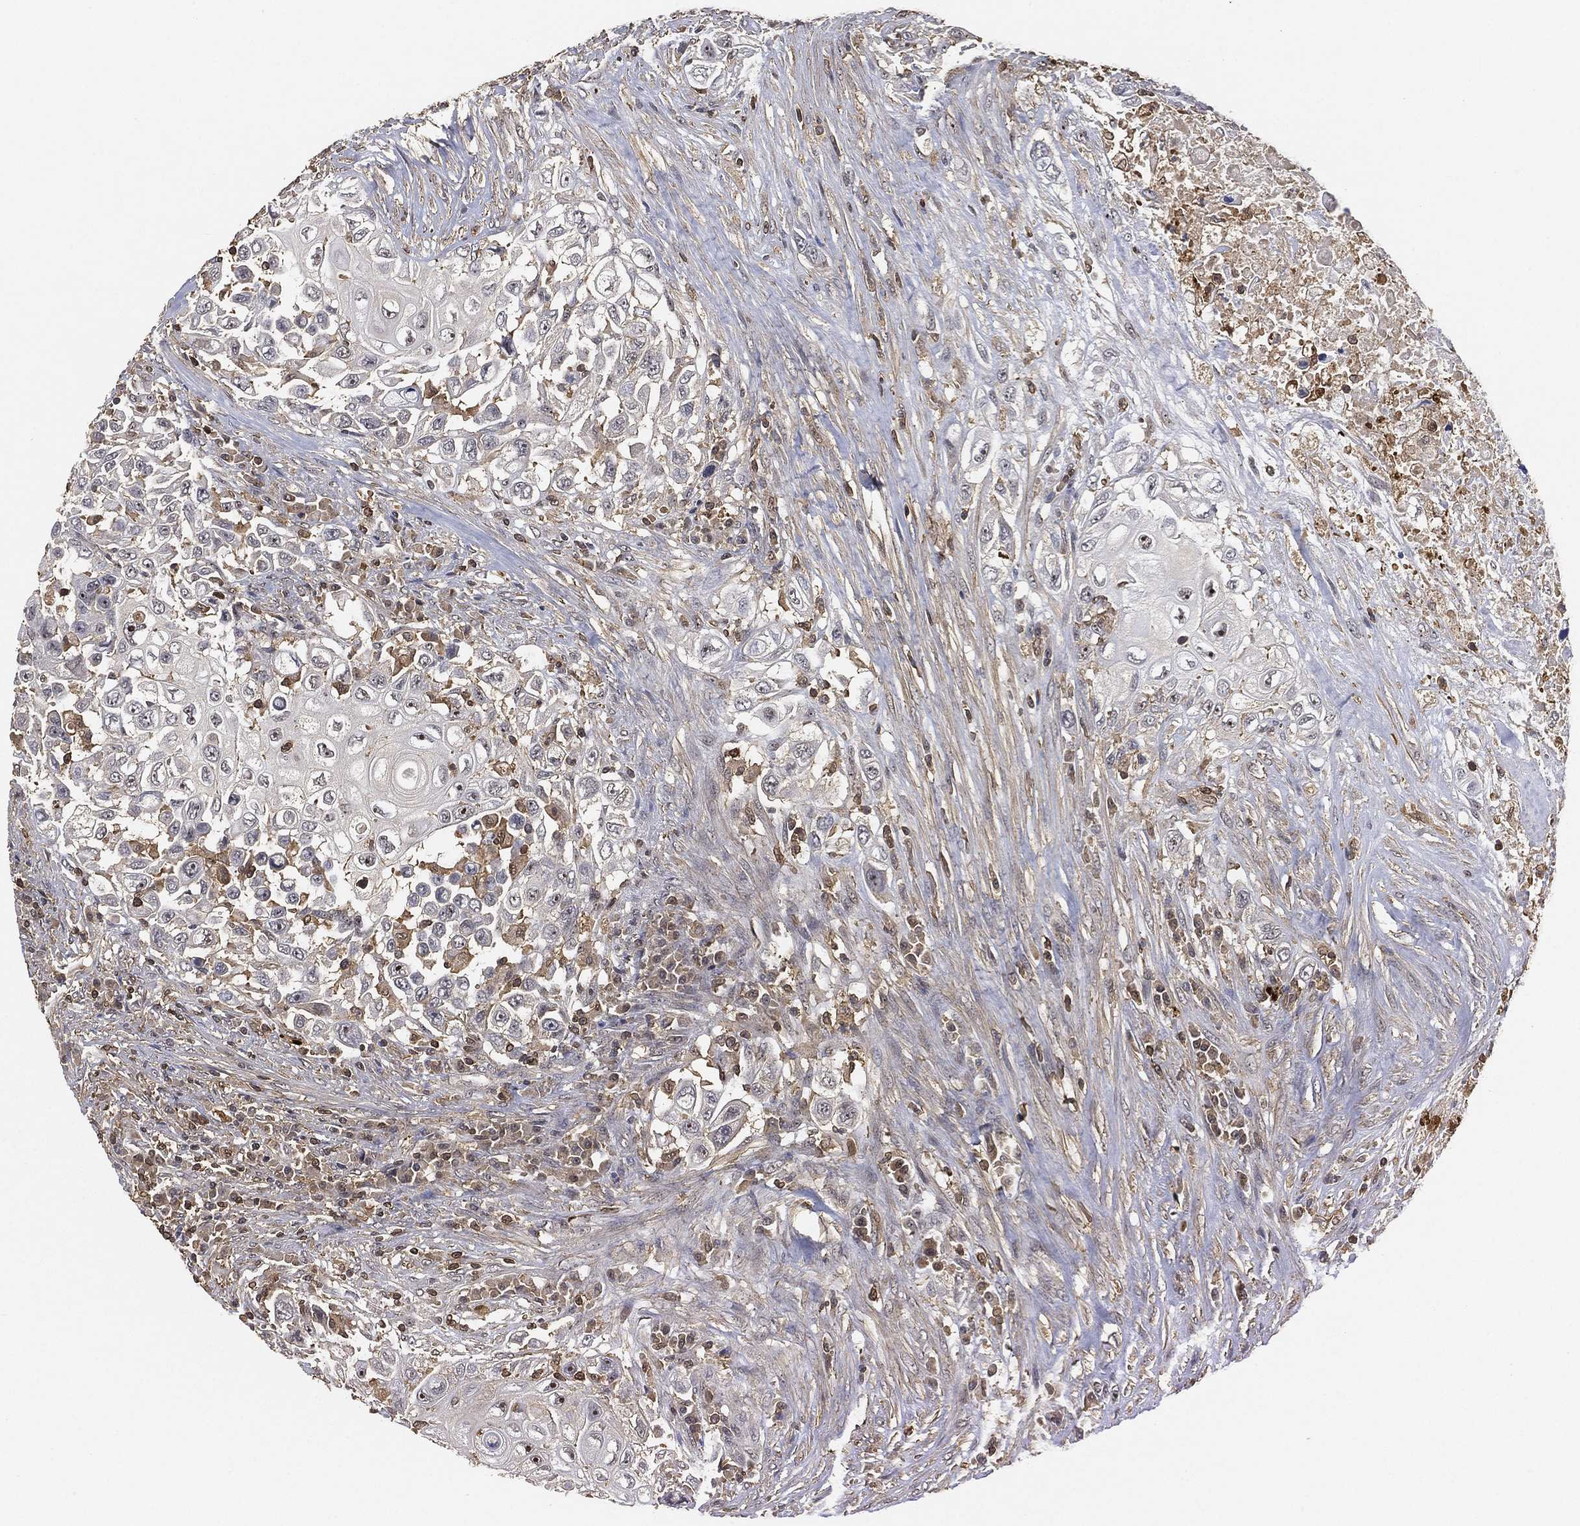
{"staining": {"intensity": "negative", "quantity": "none", "location": "none"}, "tissue": "urothelial cancer", "cell_type": "Tumor cells", "image_type": "cancer", "snomed": [{"axis": "morphology", "description": "Urothelial carcinoma, High grade"}, {"axis": "topography", "description": "Urinary bladder"}], "caption": "There is no significant positivity in tumor cells of high-grade urothelial carcinoma.", "gene": "CRYL1", "patient": {"sex": "female", "age": 56}}